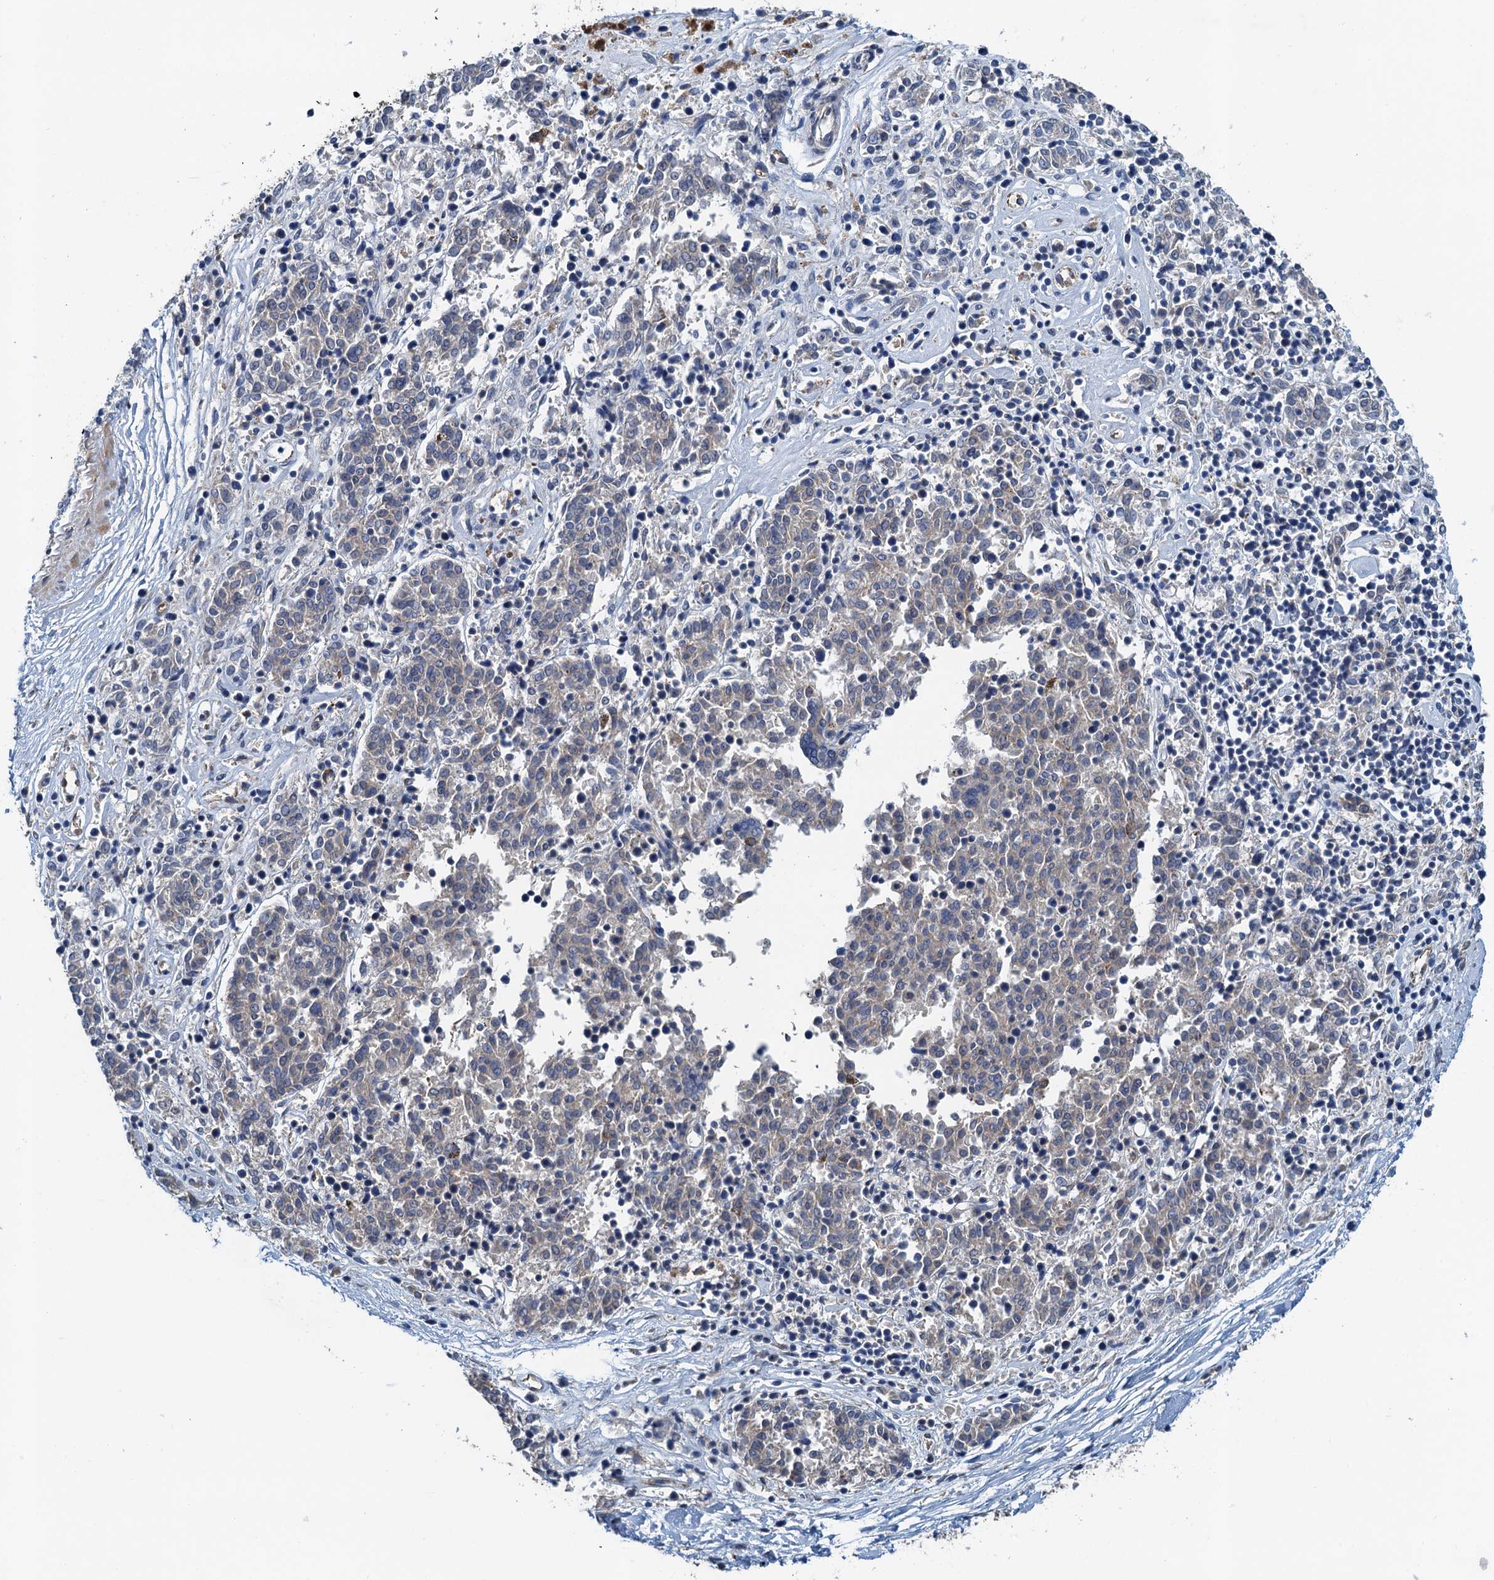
{"staining": {"intensity": "negative", "quantity": "none", "location": "none"}, "tissue": "melanoma", "cell_type": "Tumor cells", "image_type": "cancer", "snomed": [{"axis": "morphology", "description": "Malignant melanoma, NOS"}, {"axis": "topography", "description": "Skin"}], "caption": "Immunohistochemistry photomicrograph of human melanoma stained for a protein (brown), which demonstrates no positivity in tumor cells.", "gene": "ZNF606", "patient": {"sex": "female", "age": 72}}